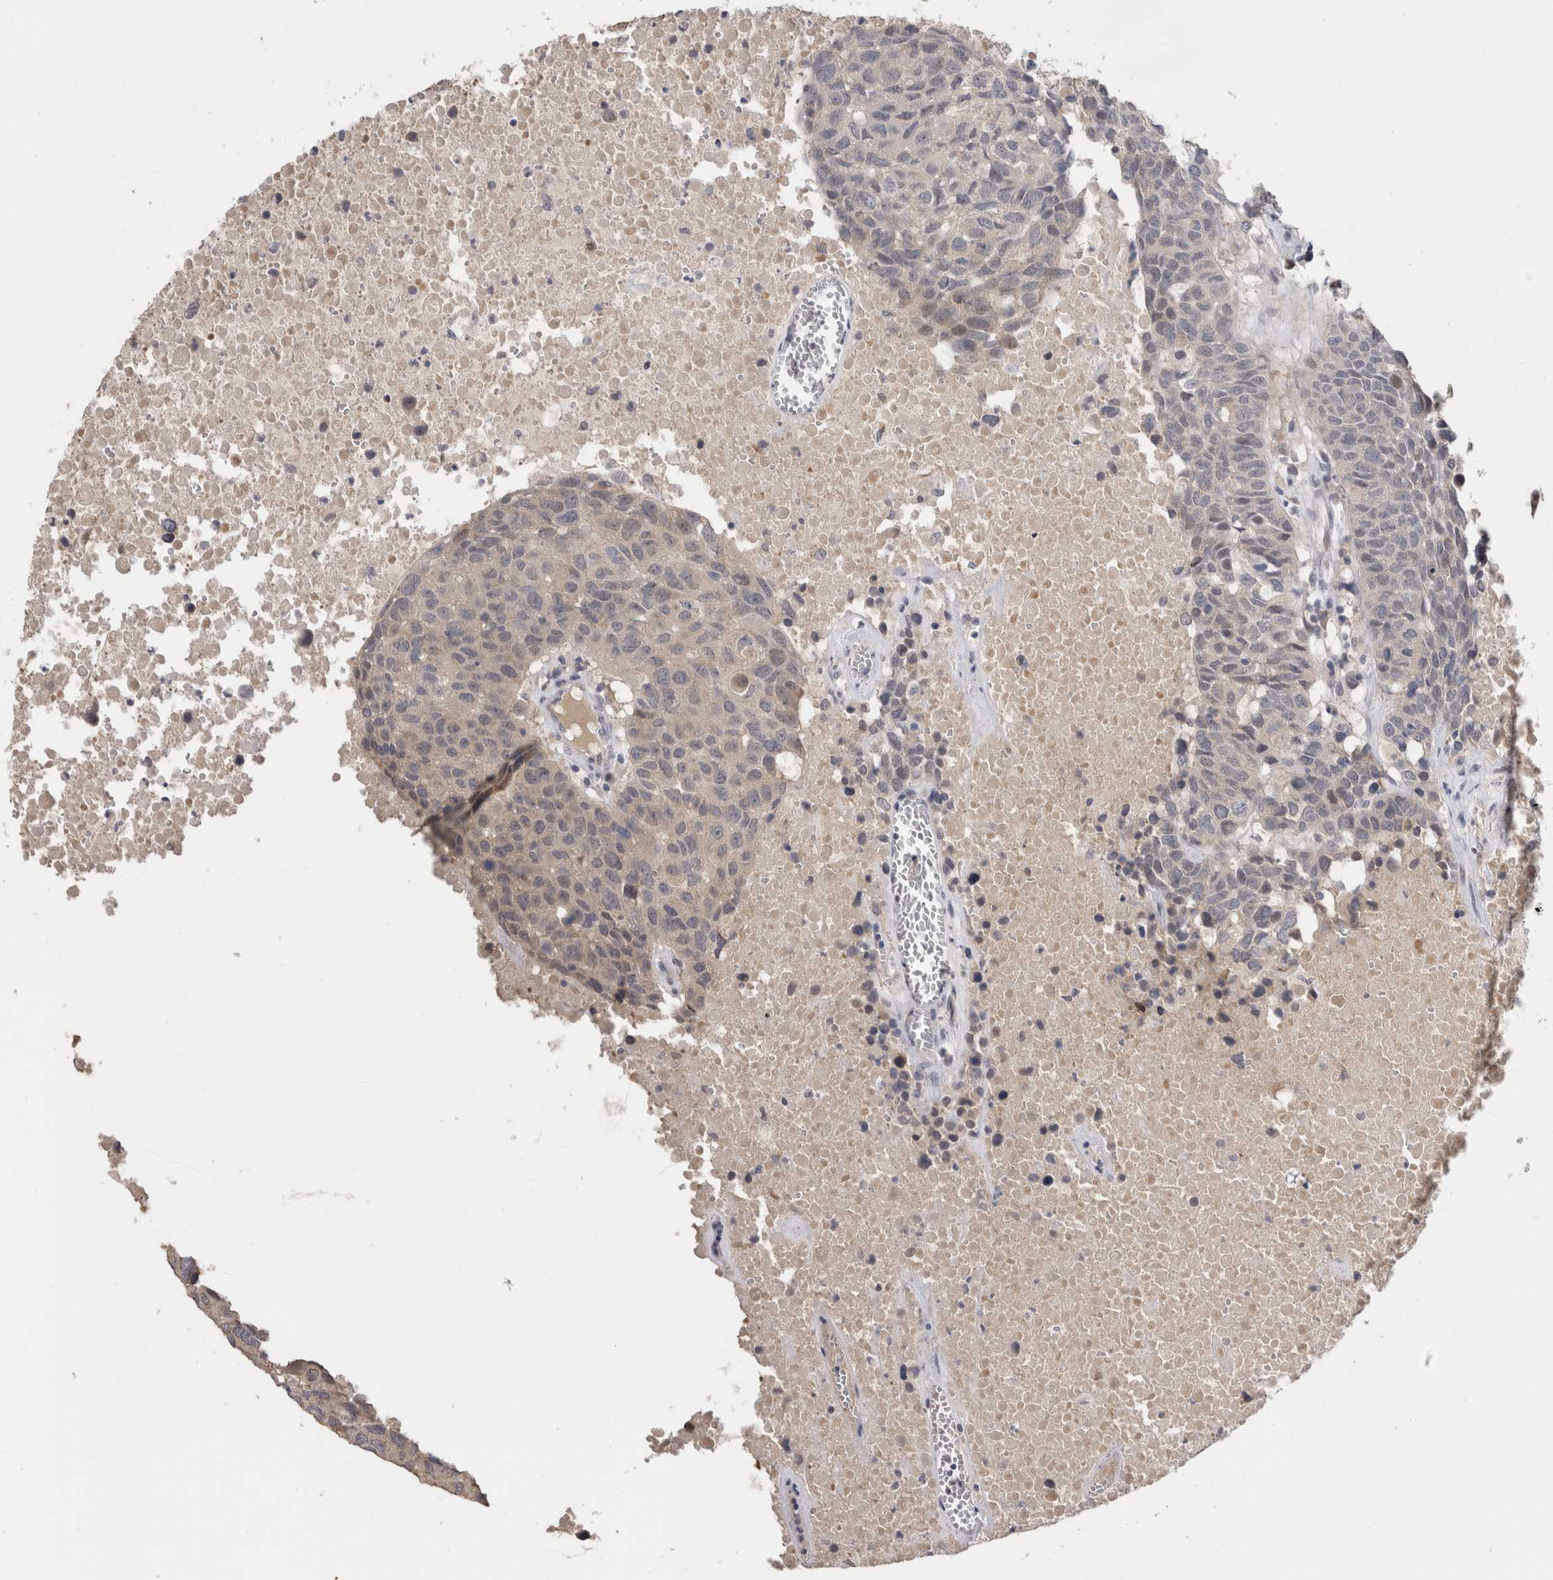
{"staining": {"intensity": "negative", "quantity": "none", "location": "none"}, "tissue": "head and neck cancer", "cell_type": "Tumor cells", "image_type": "cancer", "snomed": [{"axis": "morphology", "description": "Squamous cell carcinoma, NOS"}, {"axis": "topography", "description": "Head-Neck"}], "caption": "This is an immunohistochemistry photomicrograph of human head and neck squamous cell carcinoma. There is no positivity in tumor cells.", "gene": "CRYBG1", "patient": {"sex": "male", "age": 66}}